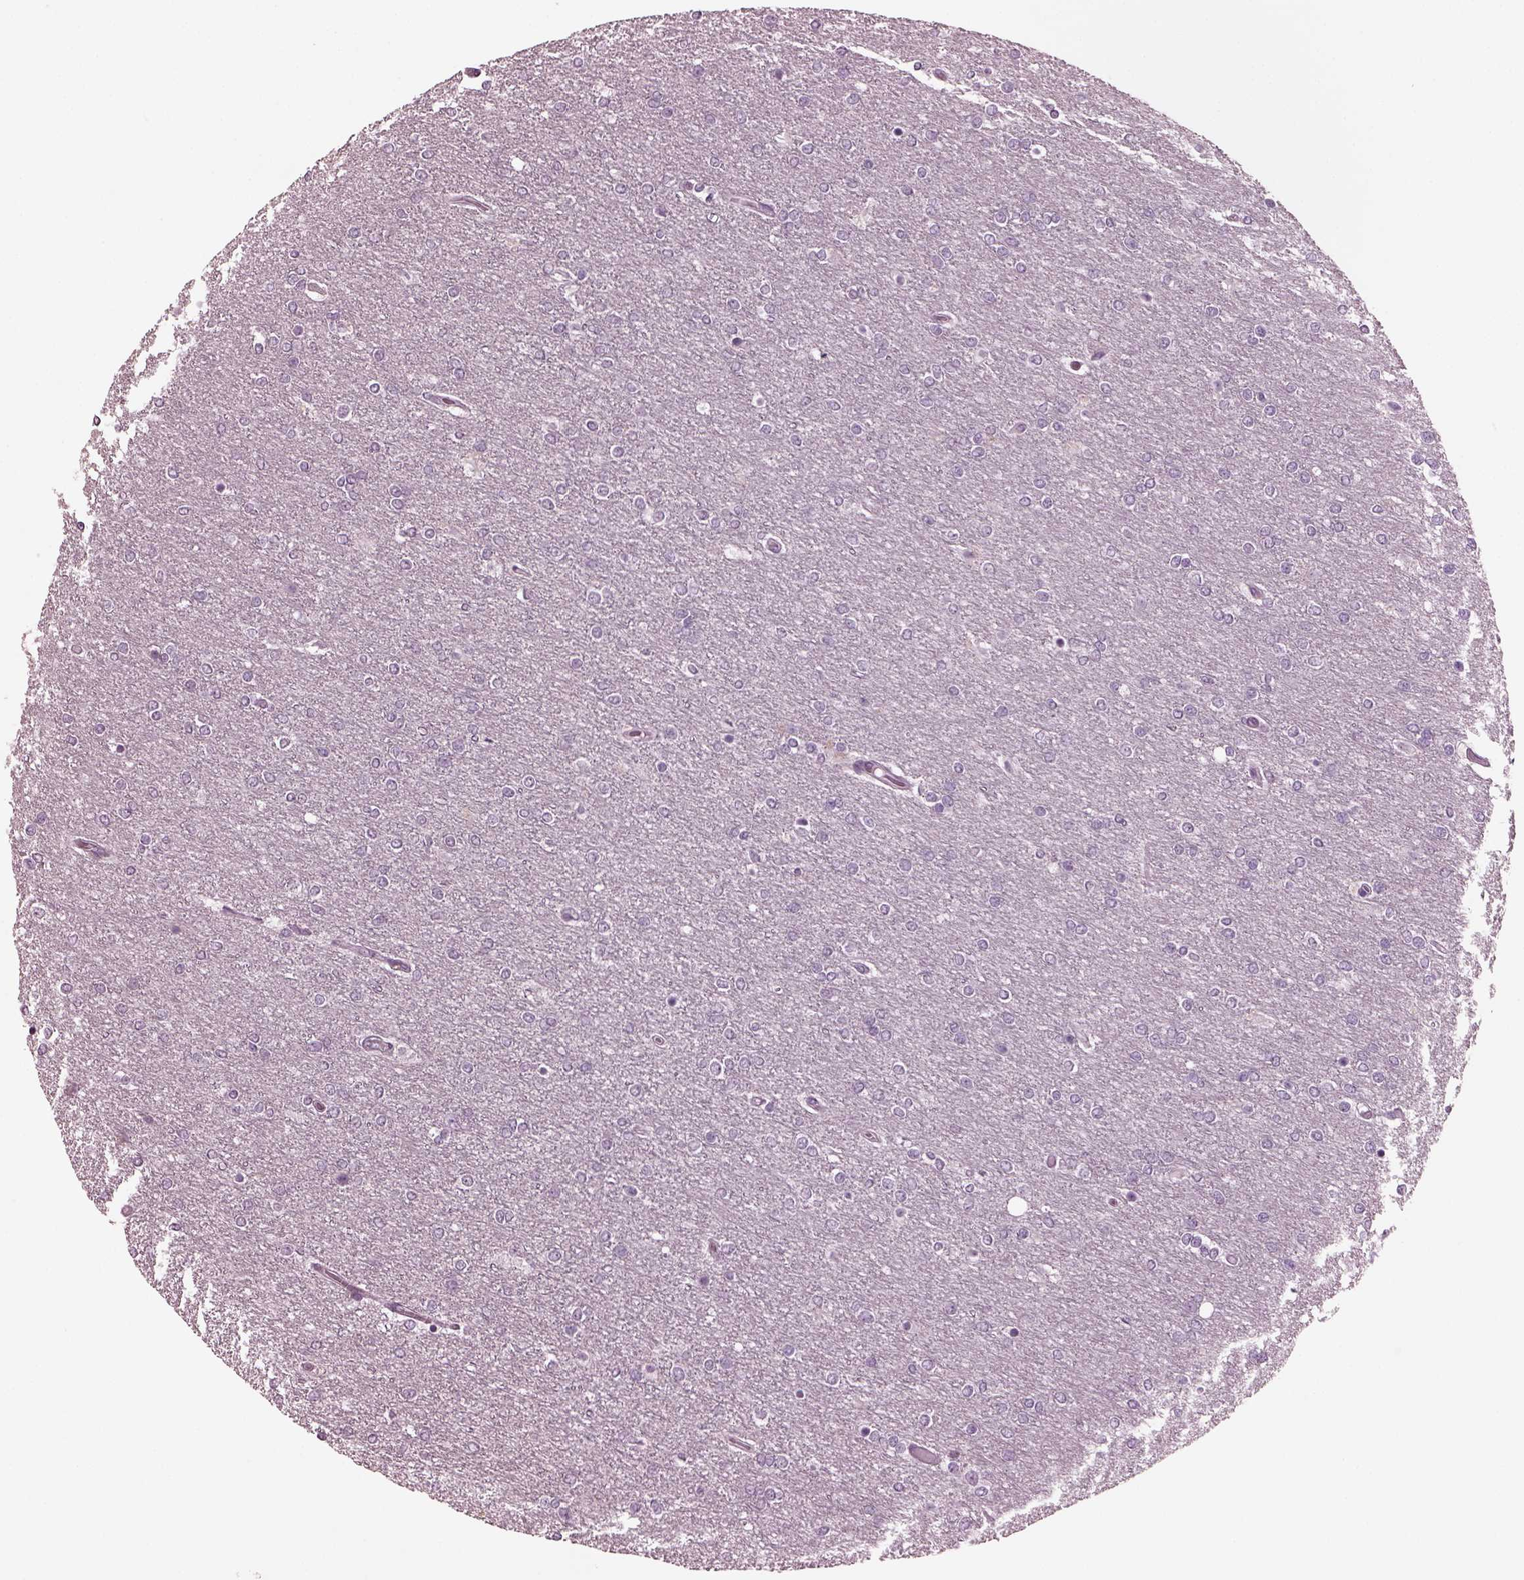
{"staining": {"intensity": "negative", "quantity": "none", "location": "none"}, "tissue": "glioma", "cell_type": "Tumor cells", "image_type": "cancer", "snomed": [{"axis": "morphology", "description": "Glioma, malignant, High grade"}, {"axis": "topography", "description": "Brain"}], "caption": "Photomicrograph shows no protein staining in tumor cells of glioma tissue.", "gene": "MIB2", "patient": {"sex": "female", "age": 61}}